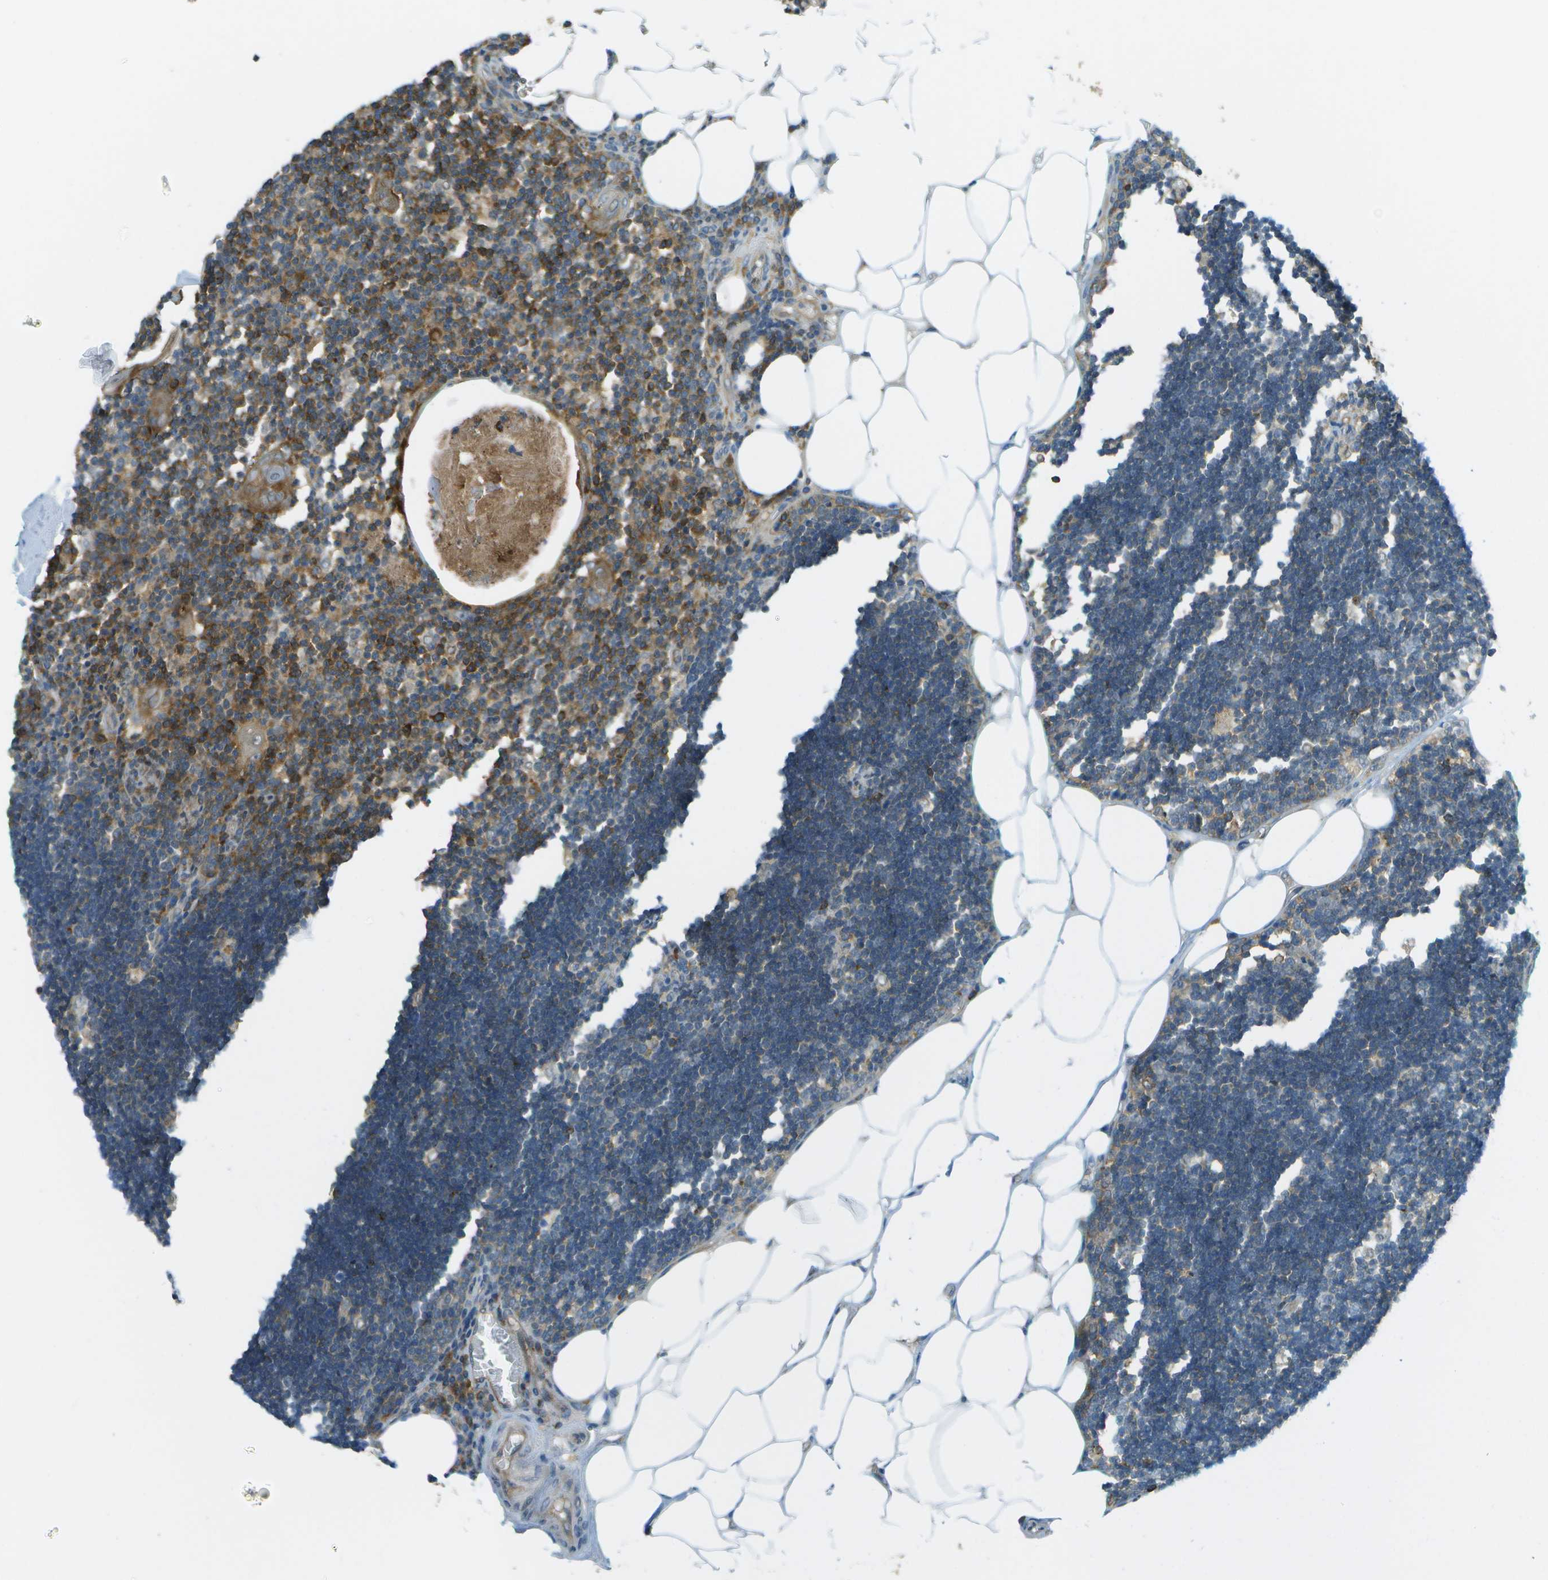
{"staining": {"intensity": "strong", "quantity": "<25%", "location": "cytoplasmic/membranous"}, "tissue": "lymph node", "cell_type": "Germinal center cells", "image_type": "normal", "snomed": [{"axis": "morphology", "description": "Normal tissue, NOS"}, {"axis": "topography", "description": "Lymph node"}], "caption": "This image exhibits IHC staining of benign human lymph node, with medium strong cytoplasmic/membranous expression in about <25% of germinal center cells.", "gene": "TMTC1", "patient": {"sex": "male", "age": 33}}